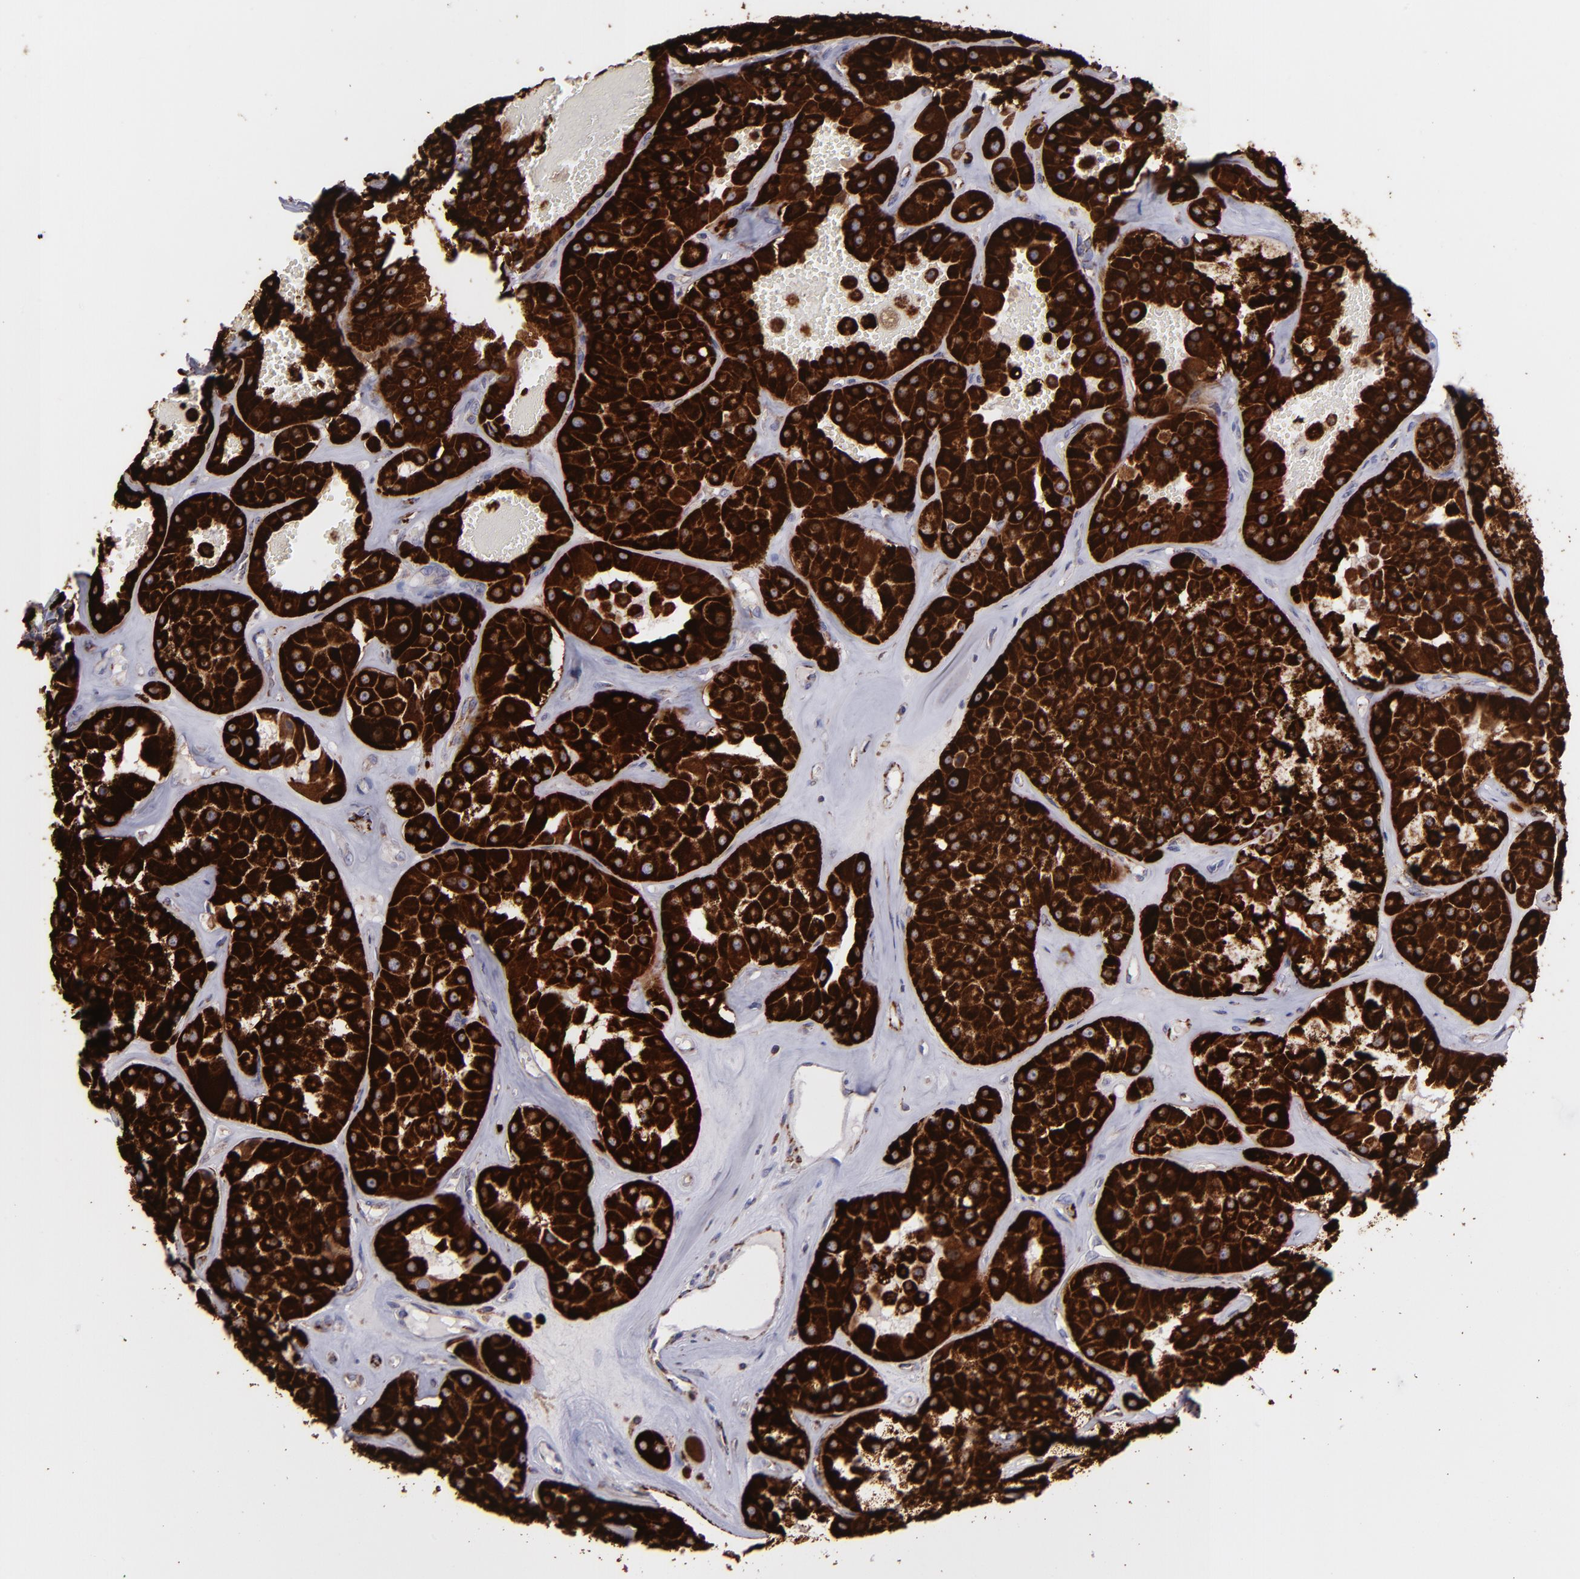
{"staining": {"intensity": "strong", "quantity": ">75%", "location": "cytoplasmic/membranous"}, "tissue": "renal cancer", "cell_type": "Tumor cells", "image_type": "cancer", "snomed": [{"axis": "morphology", "description": "Adenocarcinoma, uncertain malignant potential"}, {"axis": "topography", "description": "Kidney"}], "caption": "High-magnification brightfield microscopy of renal adenocarcinoma,  uncertain malignant potential stained with DAB (3,3'-diaminobenzidine) (brown) and counterstained with hematoxylin (blue). tumor cells exhibit strong cytoplasmic/membranous positivity is appreciated in about>75% of cells.", "gene": "MAOB", "patient": {"sex": "male", "age": 63}}